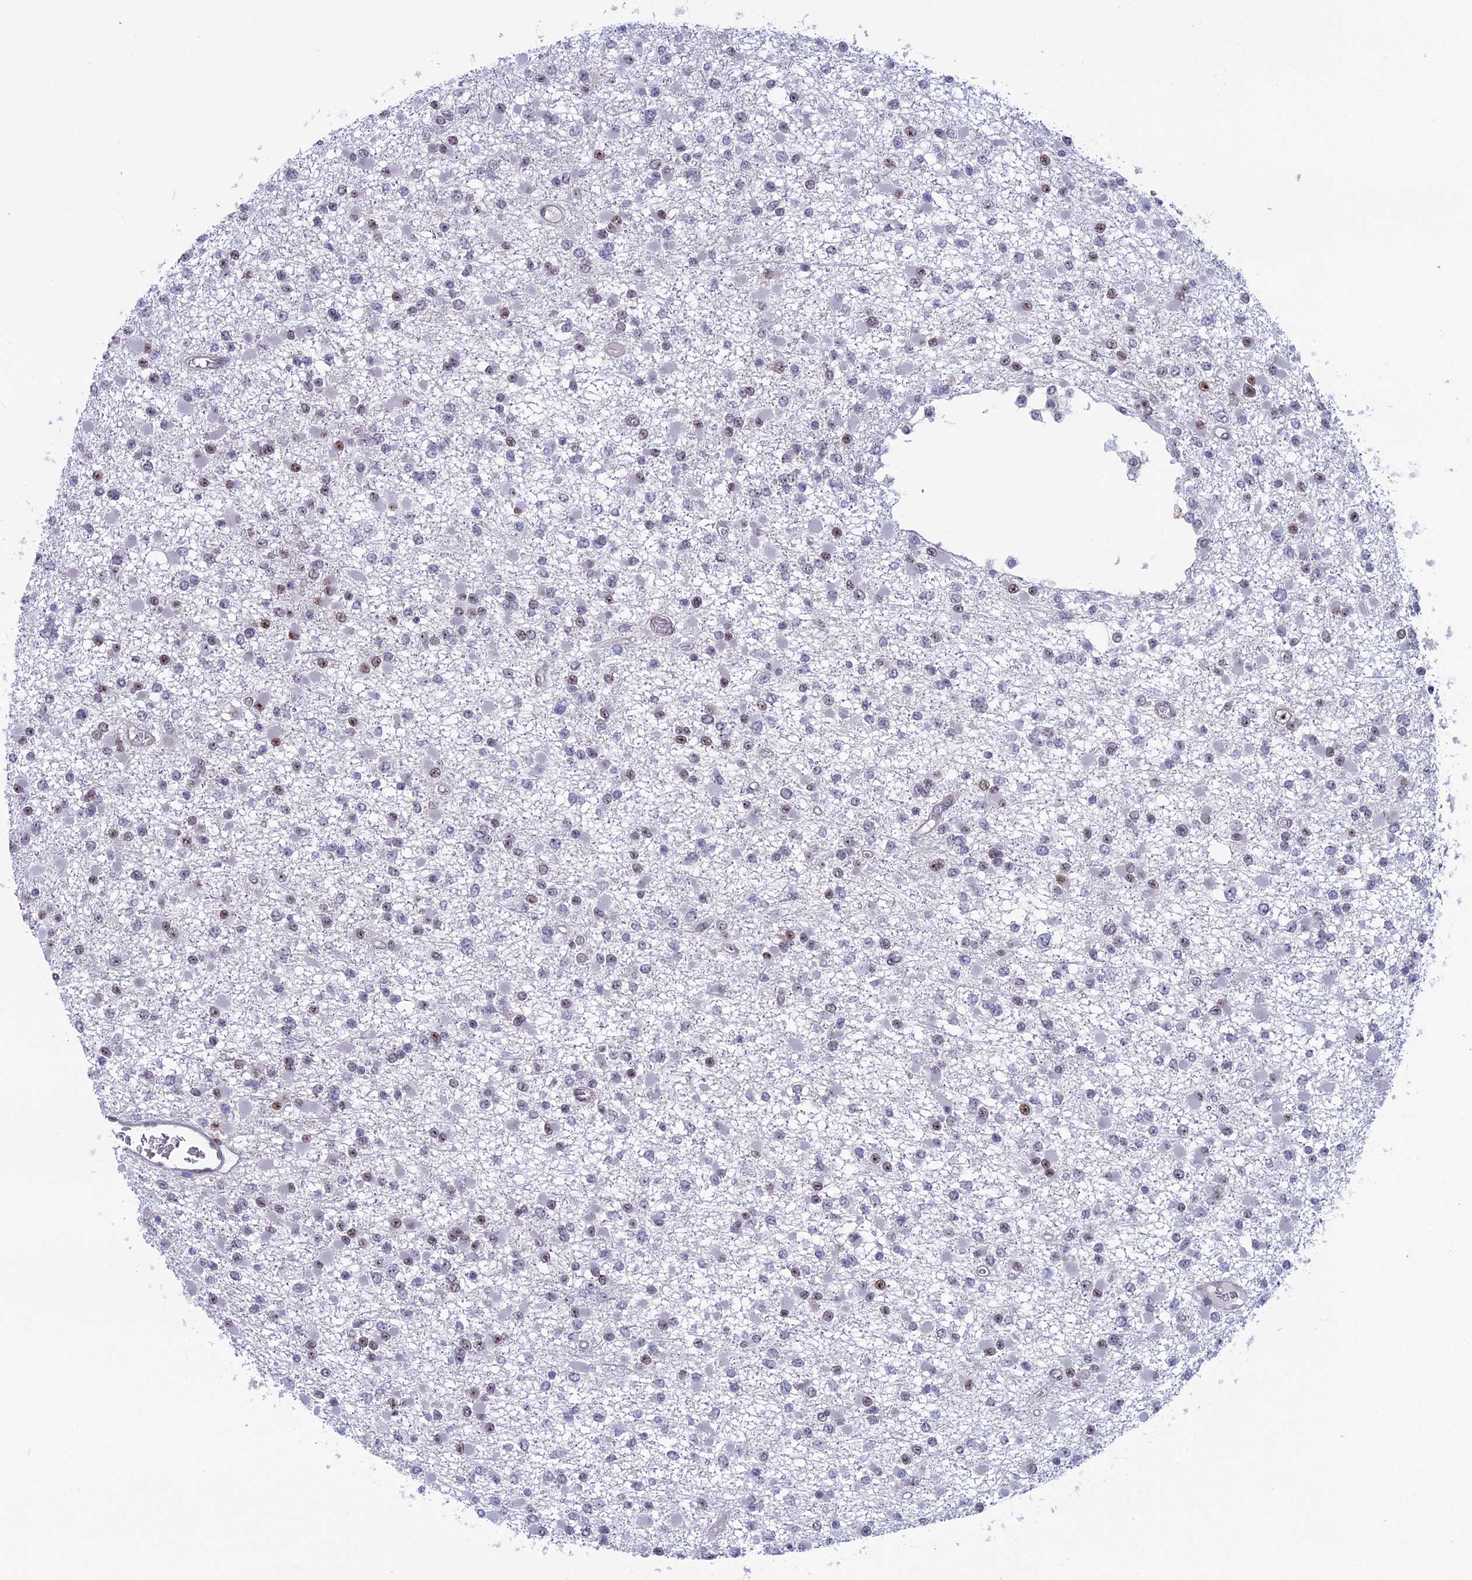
{"staining": {"intensity": "weak", "quantity": "<25%", "location": "nuclear"}, "tissue": "glioma", "cell_type": "Tumor cells", "image_type": "cancer", "snomed": [{"axis": "morphology", "description": "Glioma, malignant, Low grade"}, {"axis": "topography", "description": "Brain"}], "caption": "Histopathology image shows no significant protein staining in tumor cells of glioma.", "gene": "CCDC86", "patient": {"sex": "female", "age": 22}}